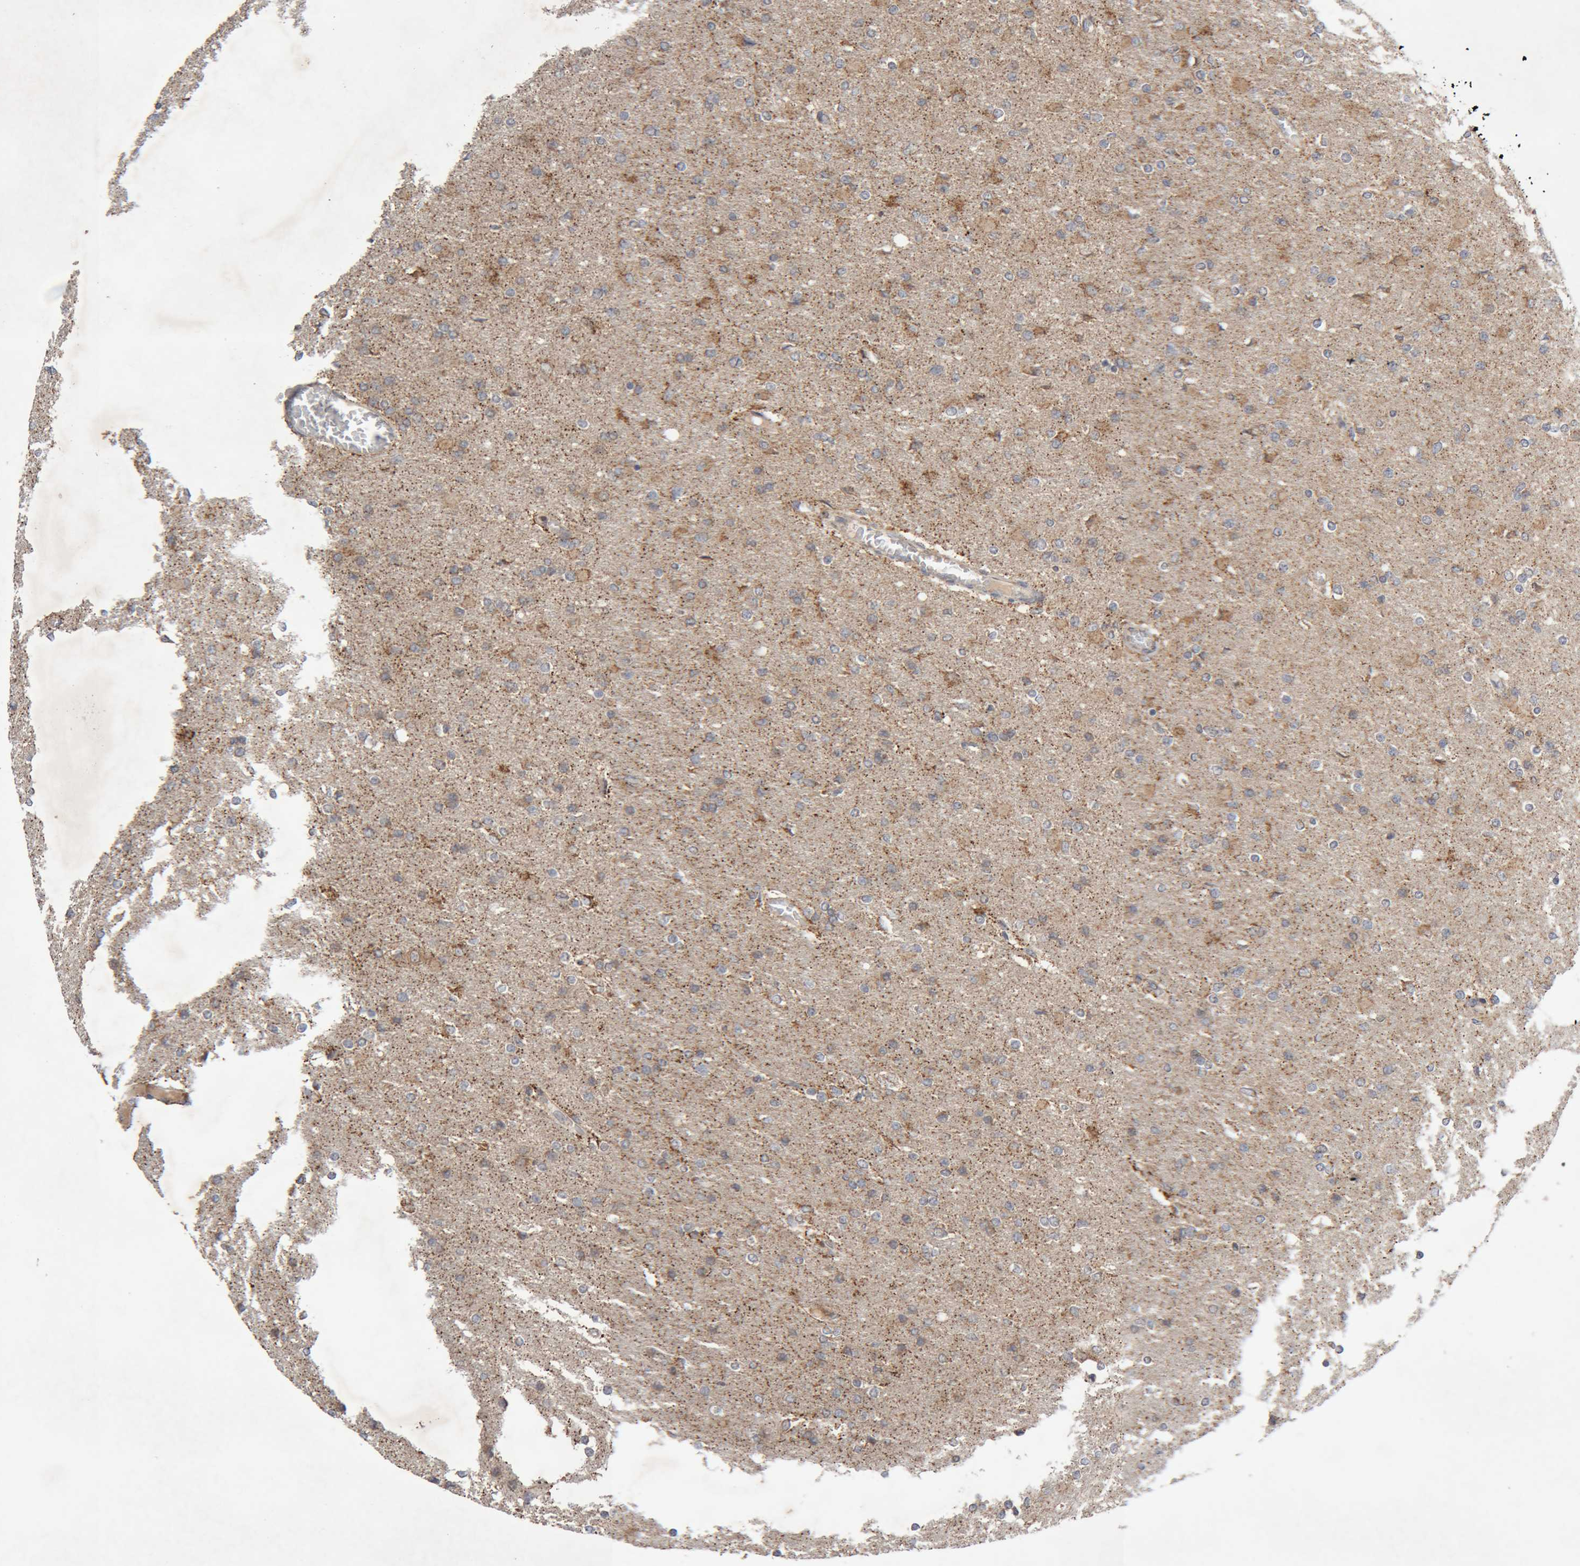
{"staining": {"intensity": "moderate", "quantity": "25%-75%", "location": "cytoplasmic/membranous"}, "tissue": "glioma", "cell_type": "Tumor cells", "image_type": "cancer", "snomed": [{"axis": "morphology", "description": "Glioma, malignant, High grade"}, {"axis": "topography", "description": "Cerebral cortex"}], "caption": "Immunohistochemistry image of malignant glioma (high-grade) stained for a protein (brown), which reveals medium levels of moderate cytoplasmic/membranous staining in about 25%-75% of tumor cells.", "gene": "KIF21B", "patient": {"sex": "female", "age": 36}}